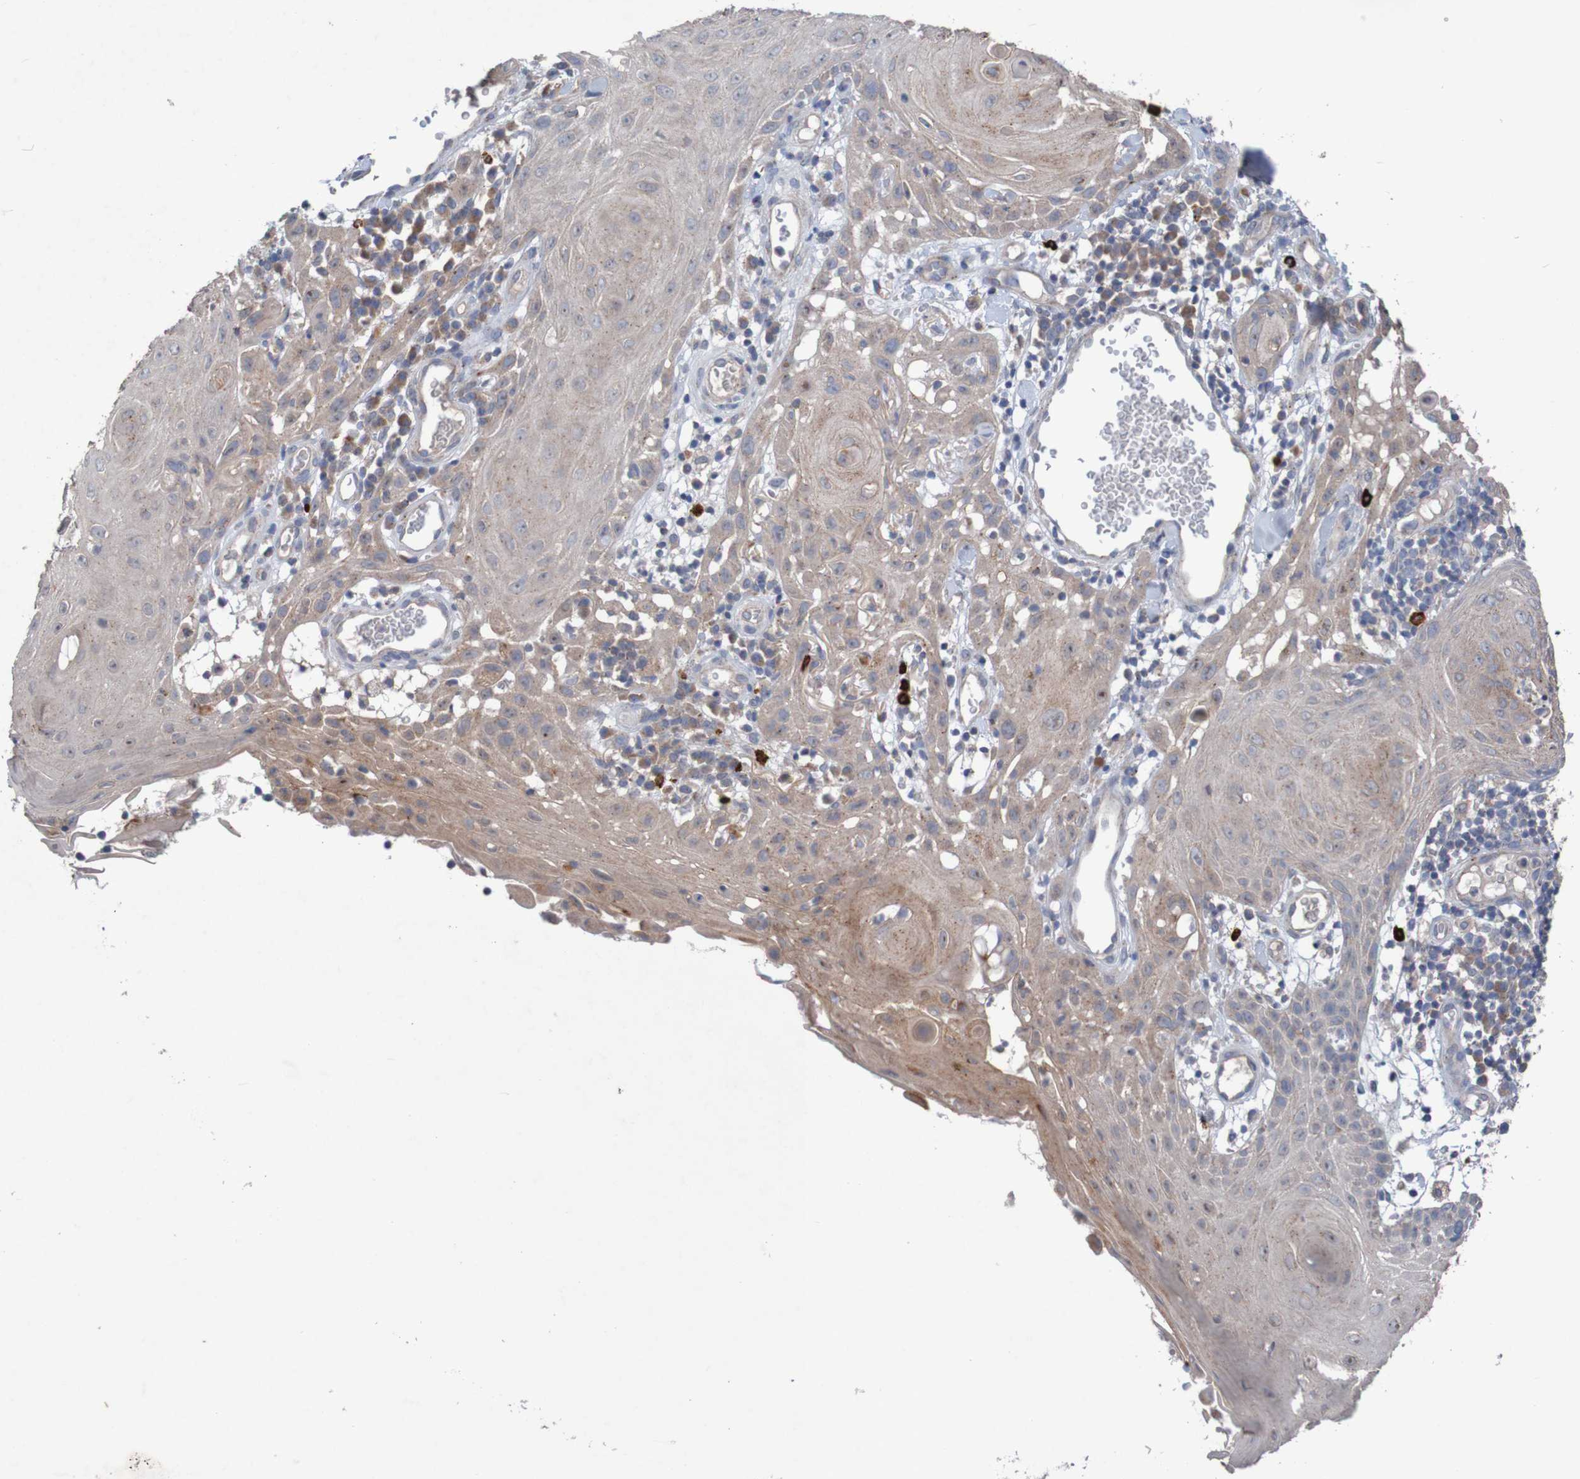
{"staining": {"intensity": "moderate", "quantity": ">75%", "location": "cytoplasmic/membranous"}, "tissue": "skin cancer", "cell_type": "Tumor cells", "image_type": "cancer", "snomed": [{"axis": "morphology", "description": "Squamous cell carcinoma, NOS"}, {"axis": "topography", "description": "Skin"}], "caption": "Skin cancer (squamous cell carcinoma) was stained to show a protein in brown. There is medium levels of moderate cytoplasmic/membranous staining in about >75% of tumor cells.", "gene": "ANGPT4", "patient": {"sex": "male", "age": 24}}